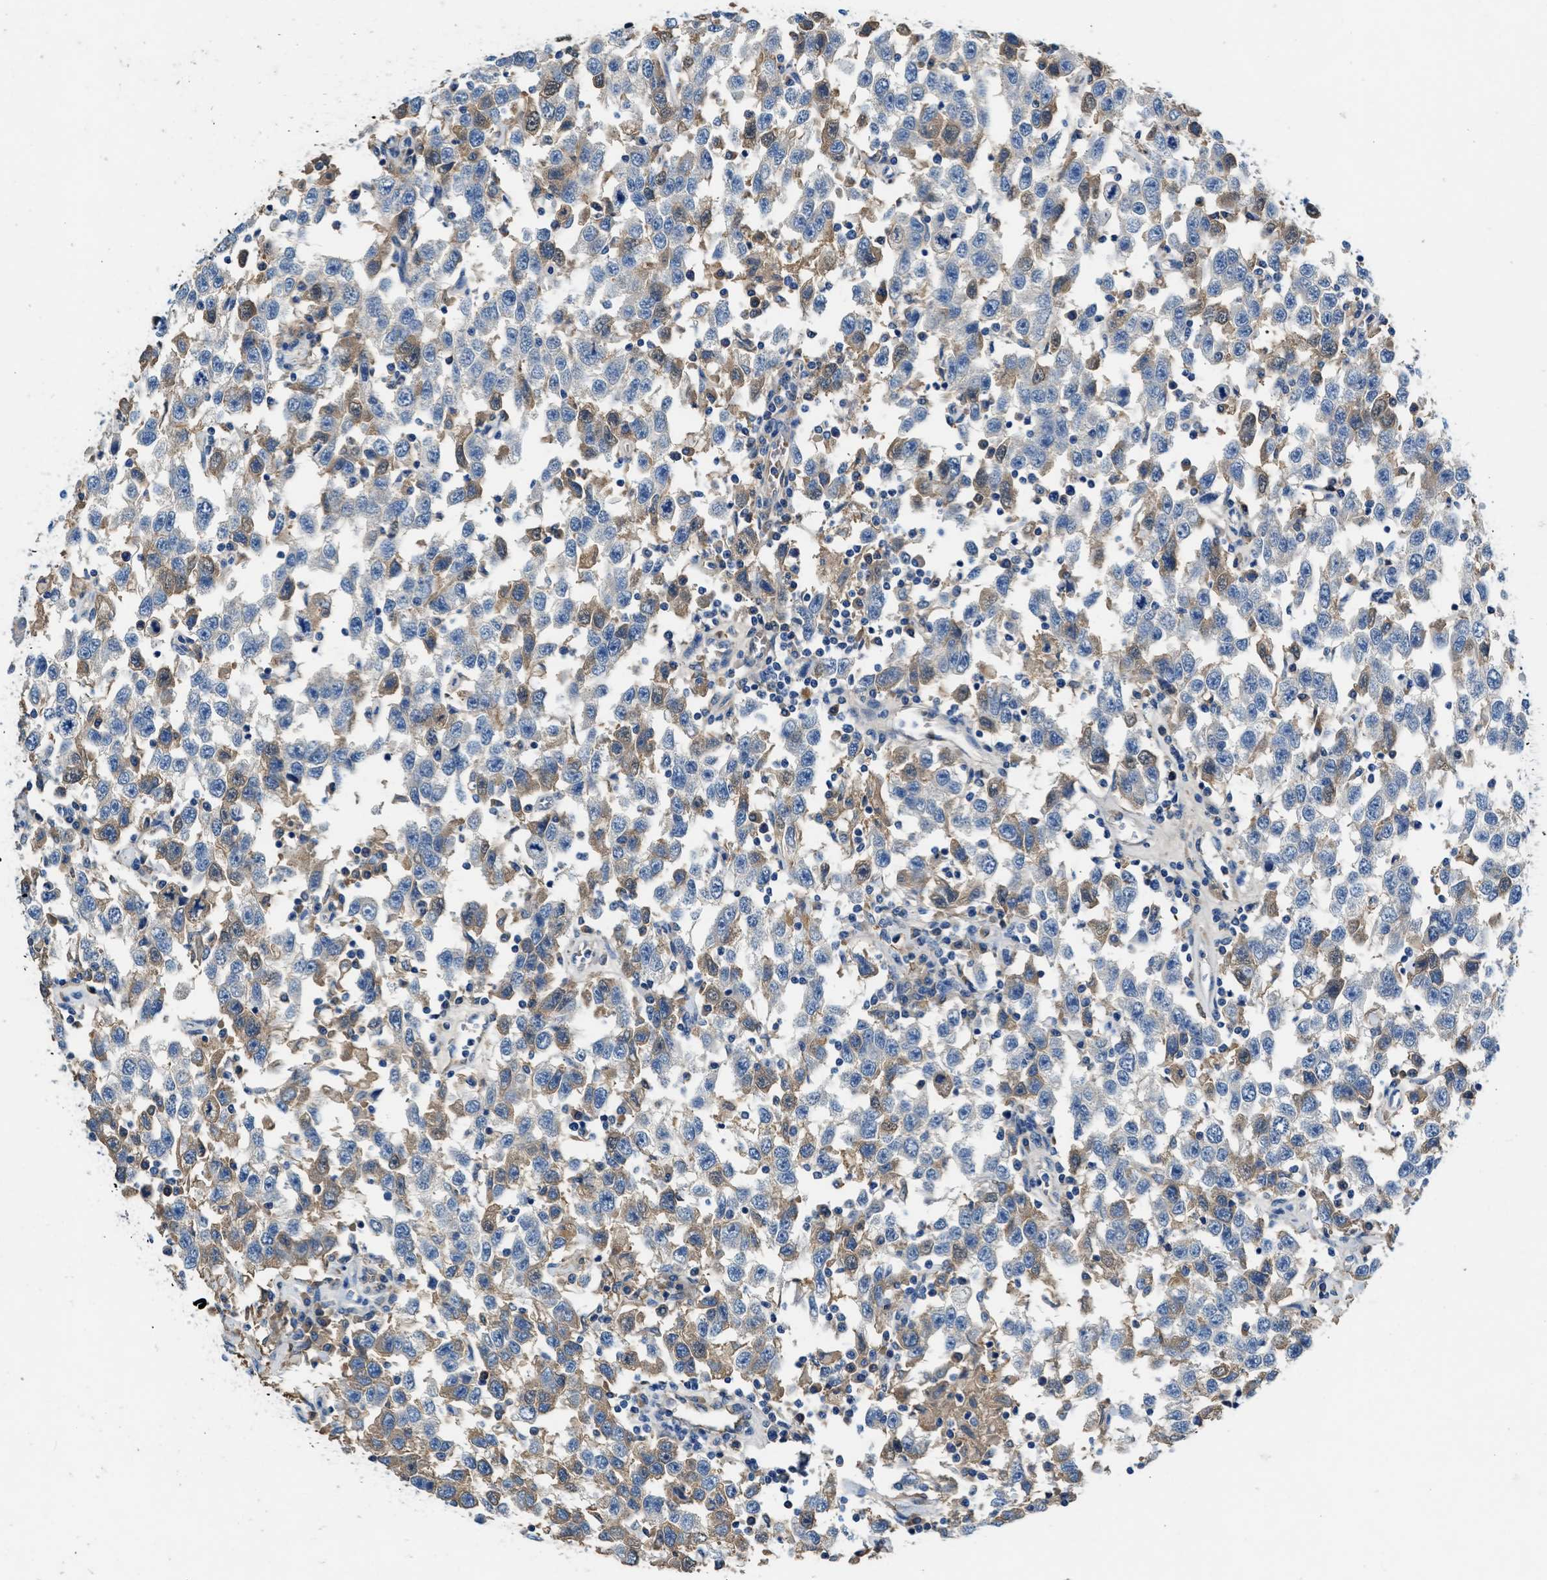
{"staining": {"intensity": "weak", "quantity": "25%-75%", "location": "cytoplasmic/membranous"}, "tissue": "testis cancer", "cell_type": "Tumor cells", "image_type": "cancer", "snomed": [{"axis": "morphology", "description": "Seminoma, NOS"}, {"axis": "topography", "description": "Testis"}], "caption": "High-magnification brightfield microscopy of seminoma (testis) stained with DAB (3,3'-diaminobenzidine) (brown) and counterstained with hematoxylin (blue). tumor cells exhibit weak cytoplasmic/membranous expression is present in approximately25%-75% of cells.", "gene": "RWDD2B", "patient": {"sex": "male", "age": 41}}